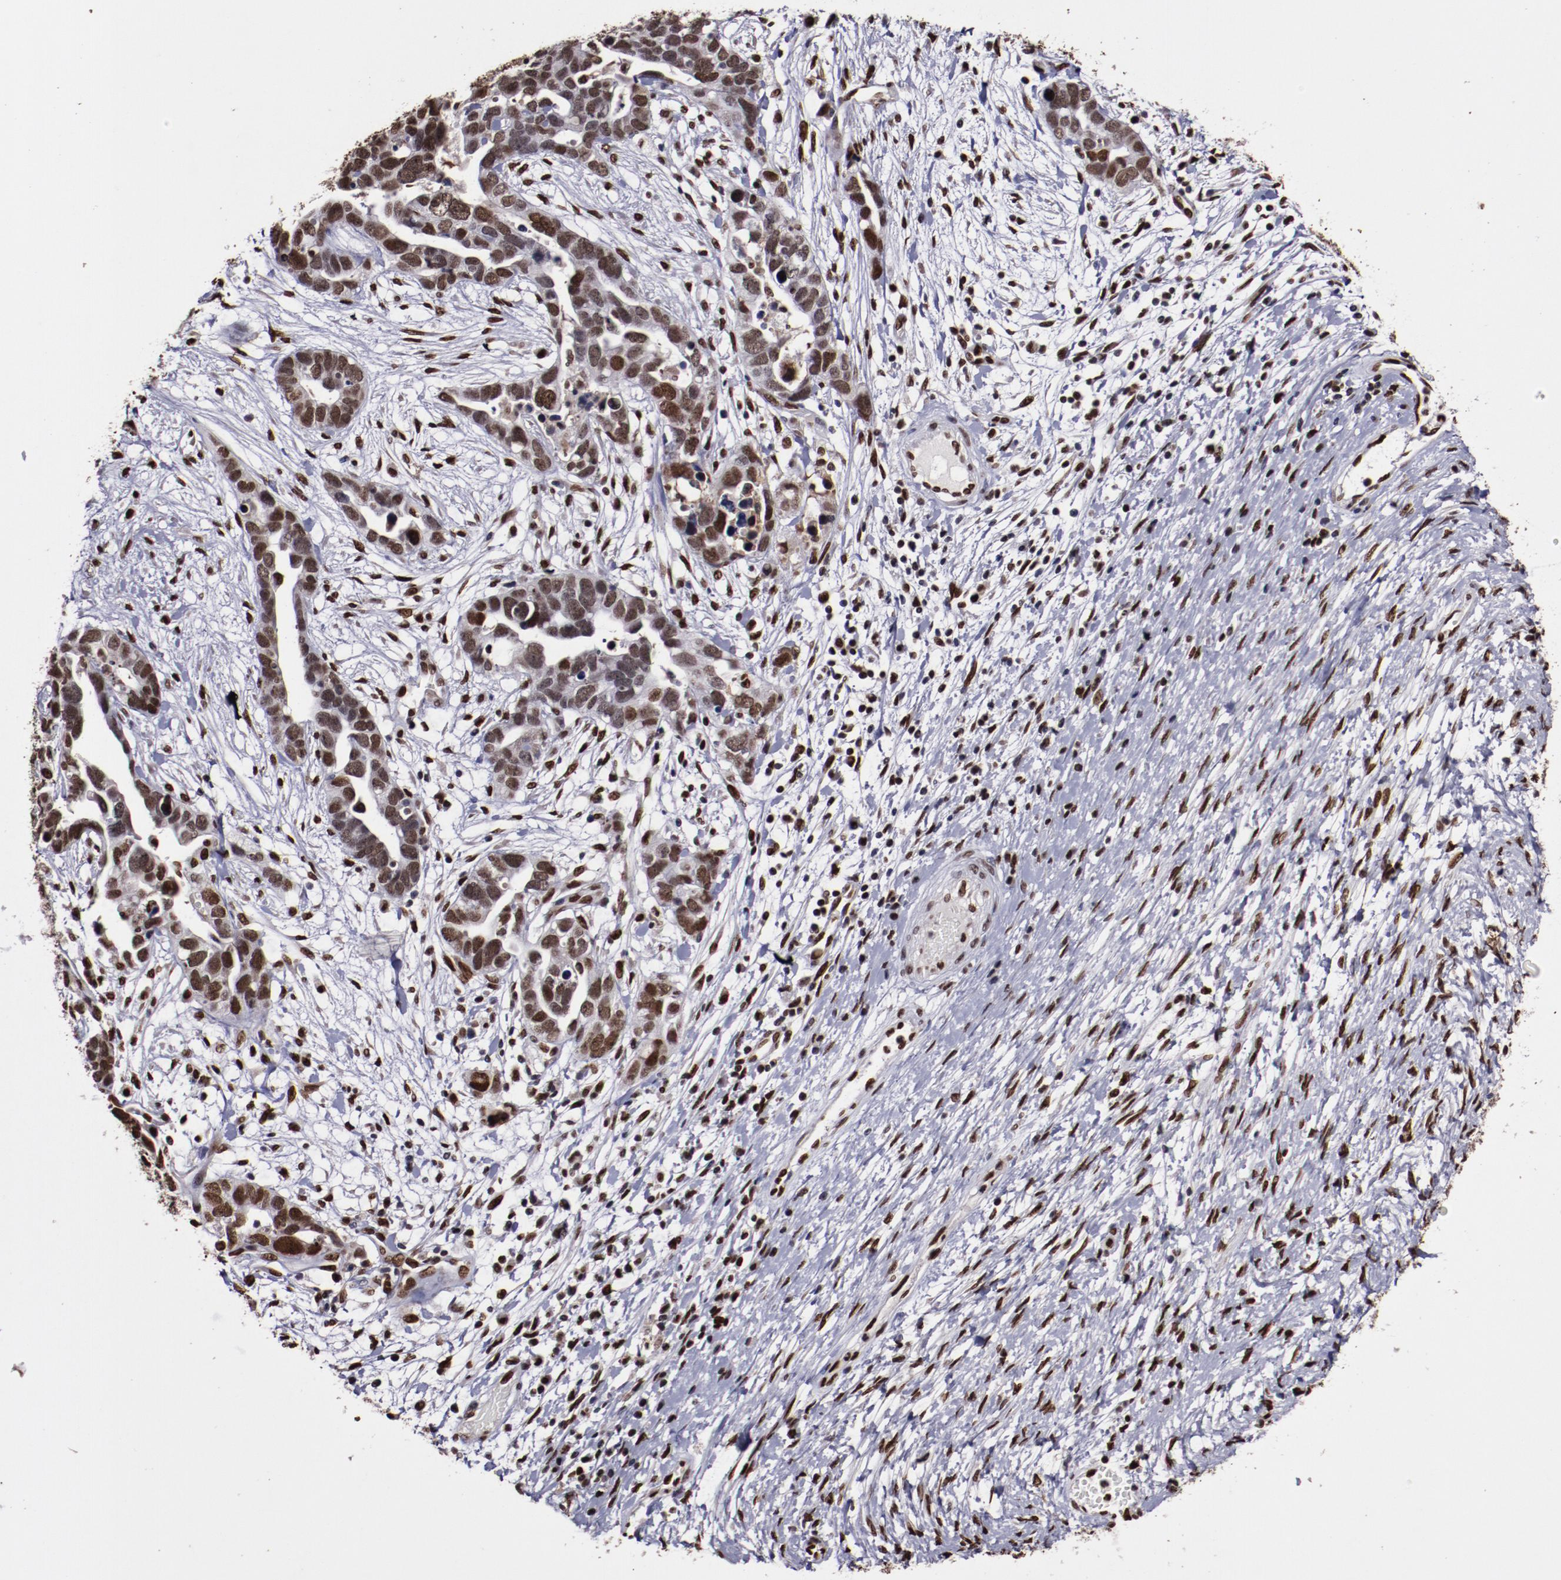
{"staining": {"intensity": "moderate", "quantity": ">75%", "location": "nuclear"}, "tissue": "ovarian cancer", "cell_type": "Tumor cells", "image_type": "cancer", "snomed": [{"axis": "morphology", "description": "Cystadenocarcinoma, serous, NOS"}, {"axis": "topography", "description": "Ovary"}], "caption": "Ovarian cancer stained for a protein reveals moderate nuclear positivity in tumor cells.", "gene": "APEX1", "patient": {"sex": "female", "age": 54}}